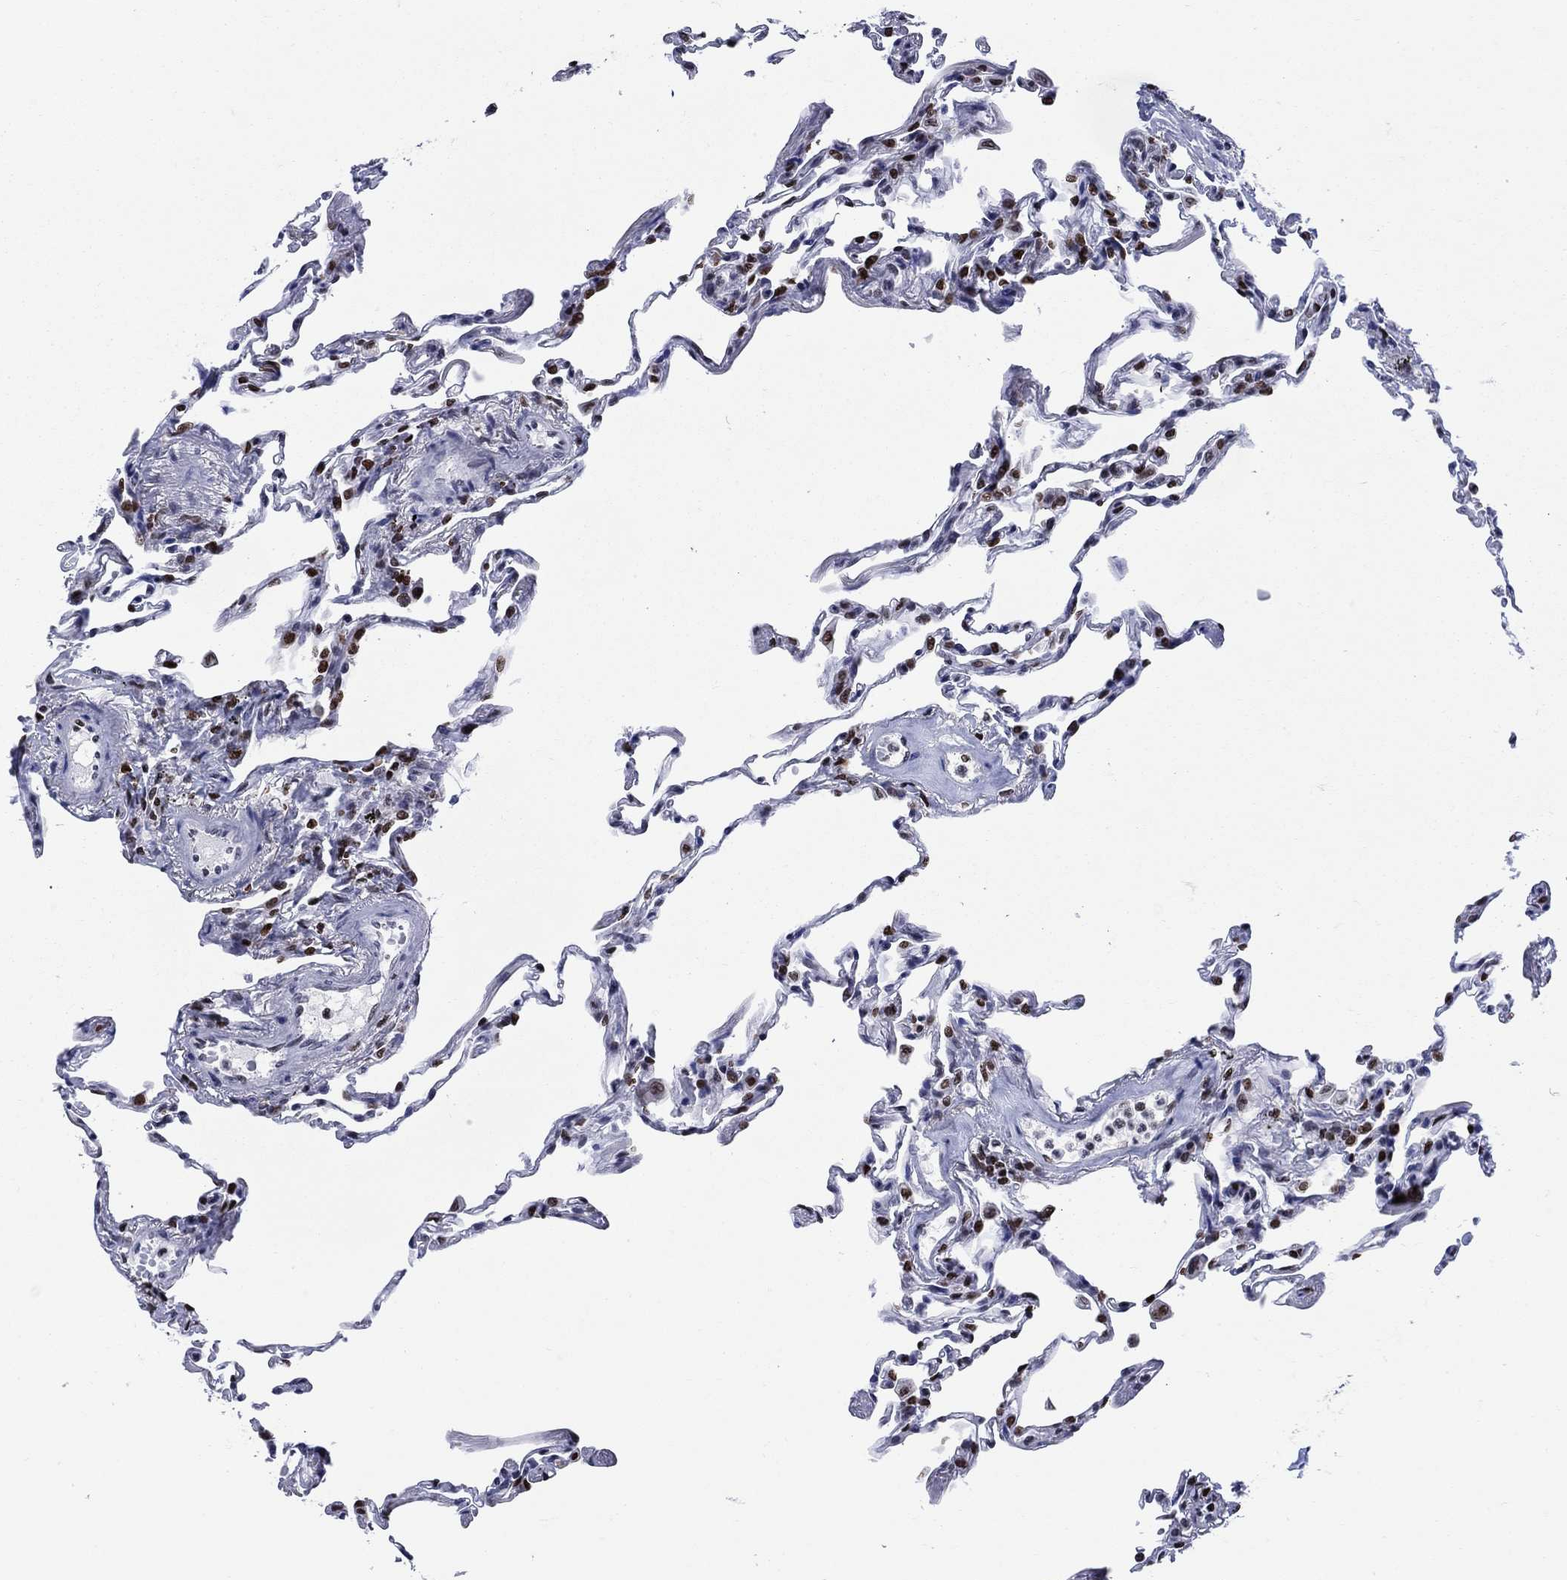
{"staining": {"intensity": "strong", "quantity": "25%-75%", "location": "nuclear"}, "tissue": "lung", "cell_type": "Alveolar cells", "image_type": "normal", "snomed": [{"axis": "morphology", "description": "Normal tissue, NOS"}, {"axis": "topography", "description": "Lung"}], "caption": "This photomicrograph shows immunohistochemistry (IHC) staining of normal human lung, with high strong nuclear staining in approximately 25%-75% of alveolar cells.", "gene": "HMGA1", "patient": {"sex": "female", "age": 57}}